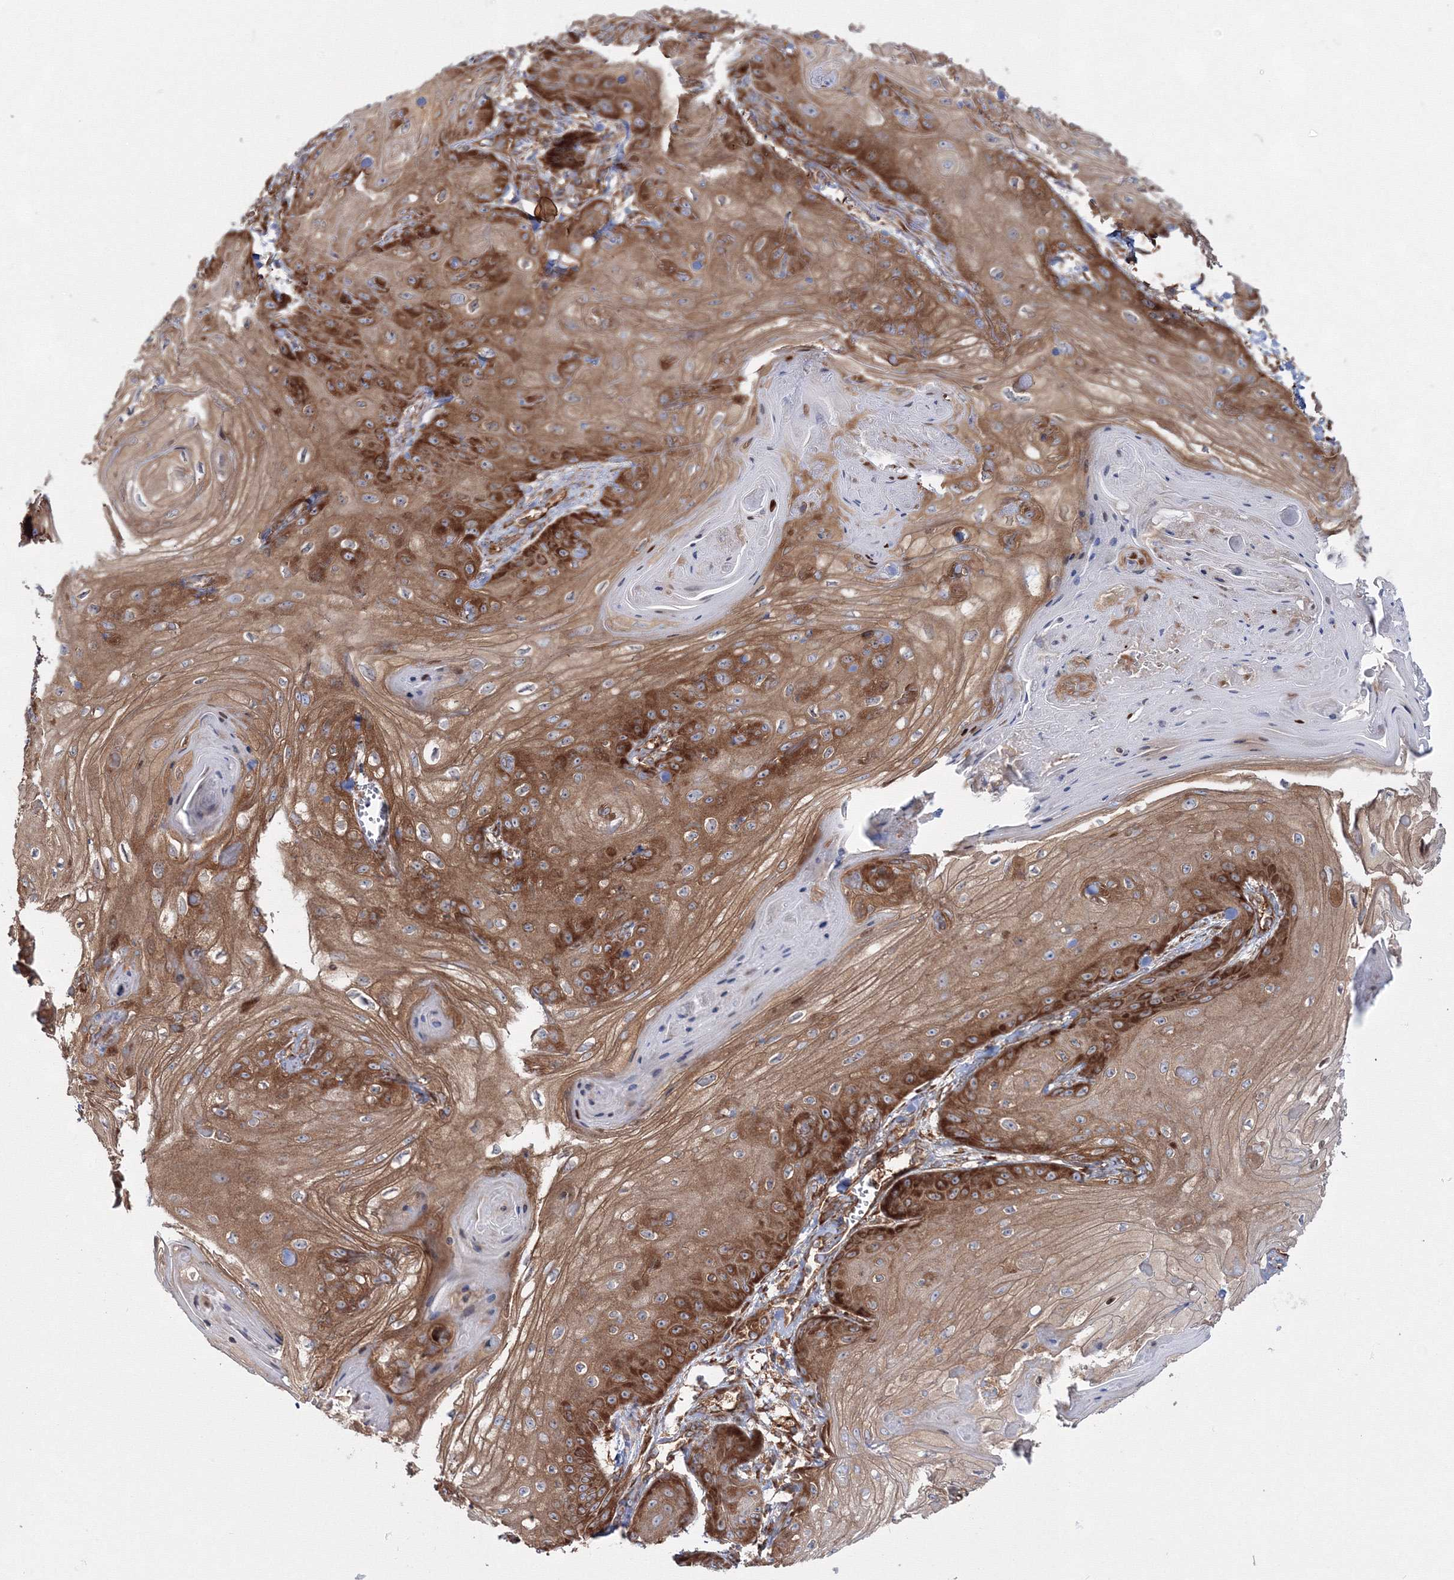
{"staining": {"intensity": "strong", "quantity": ">75%", "location": "cytoplasmic/membranous"}, "tissue": "skin cancer", "cell_type": "Tumor cells", "image_type": "cancer", "snomed": [{"axis": "morphology", "description": "Squamous cell carcinoma, NOS"}, {"axis": "topography", "description": "Skin"}], "caption": "Skin cancer (squamous cell carcinoma) stained with immunohistochemistry (IHC) displays strong cytoplasmic/membranous positivity in about >75% of tumor cells.", "gene": "HARS1", "patient": {"sex": "male", "age": 74}}